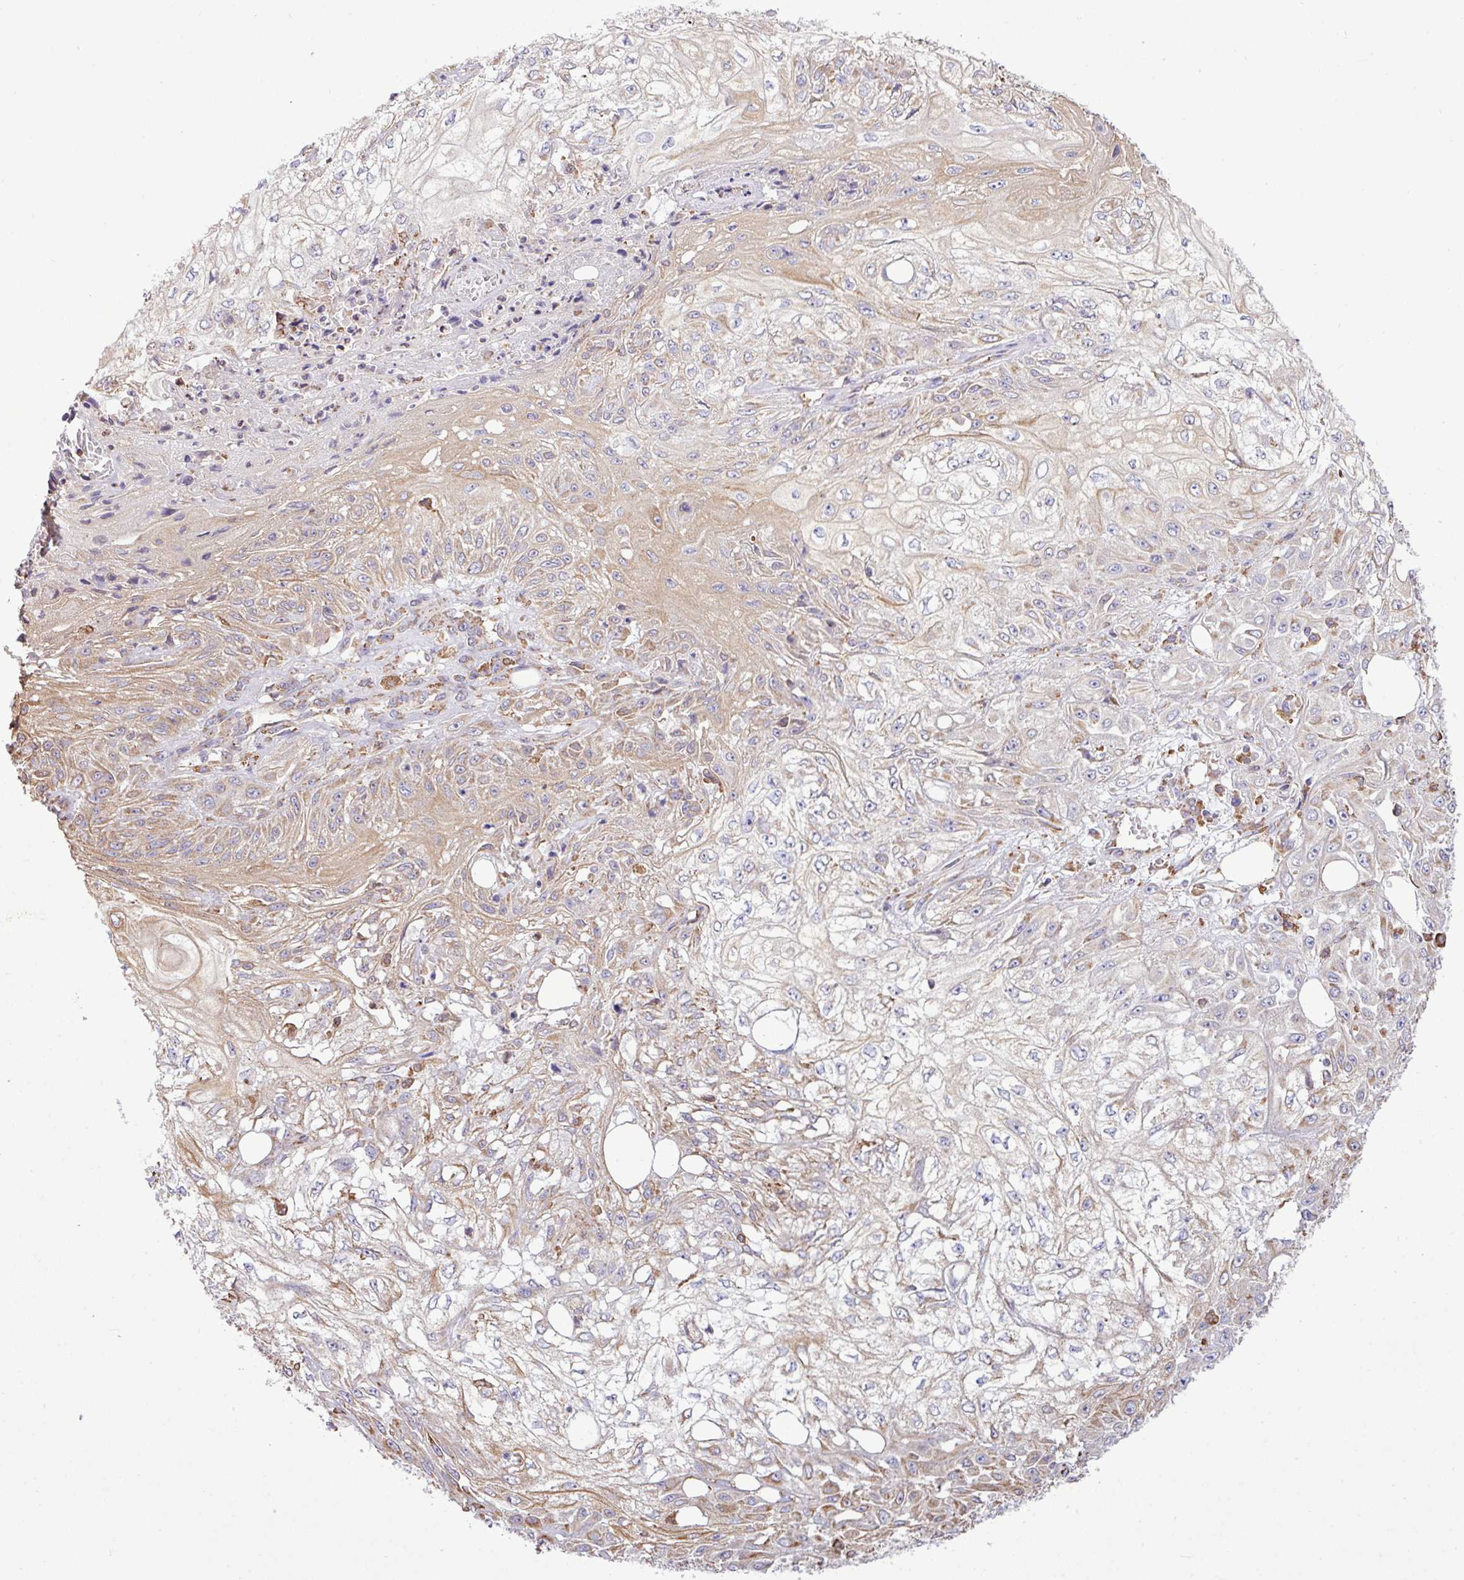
{"staining": {"intensity": "weak", "quantity": "<25%", "location": "cytoplasmic/membranous"}, "tissue": "skin cancer", "cell_type": "Tumor cells", "image_type": "cancer", "snomed": [{"axis": "morphology", "description": "Squamous cell carcinoma, NOS"}, {"axis": "morphology", "description": "Squamous cell carcinoma, metastatic, NOS"}, {"axis": "topography", "description": "Skin"}, {"axis": "topography", "description": "Lymph node"}], "caption": "Tumor cells show no significant positivity in skin cancer (squamous cell carcinoma).", "gene": "ZSCAN5A", "patient": {"sex": "male", "age": 75}}